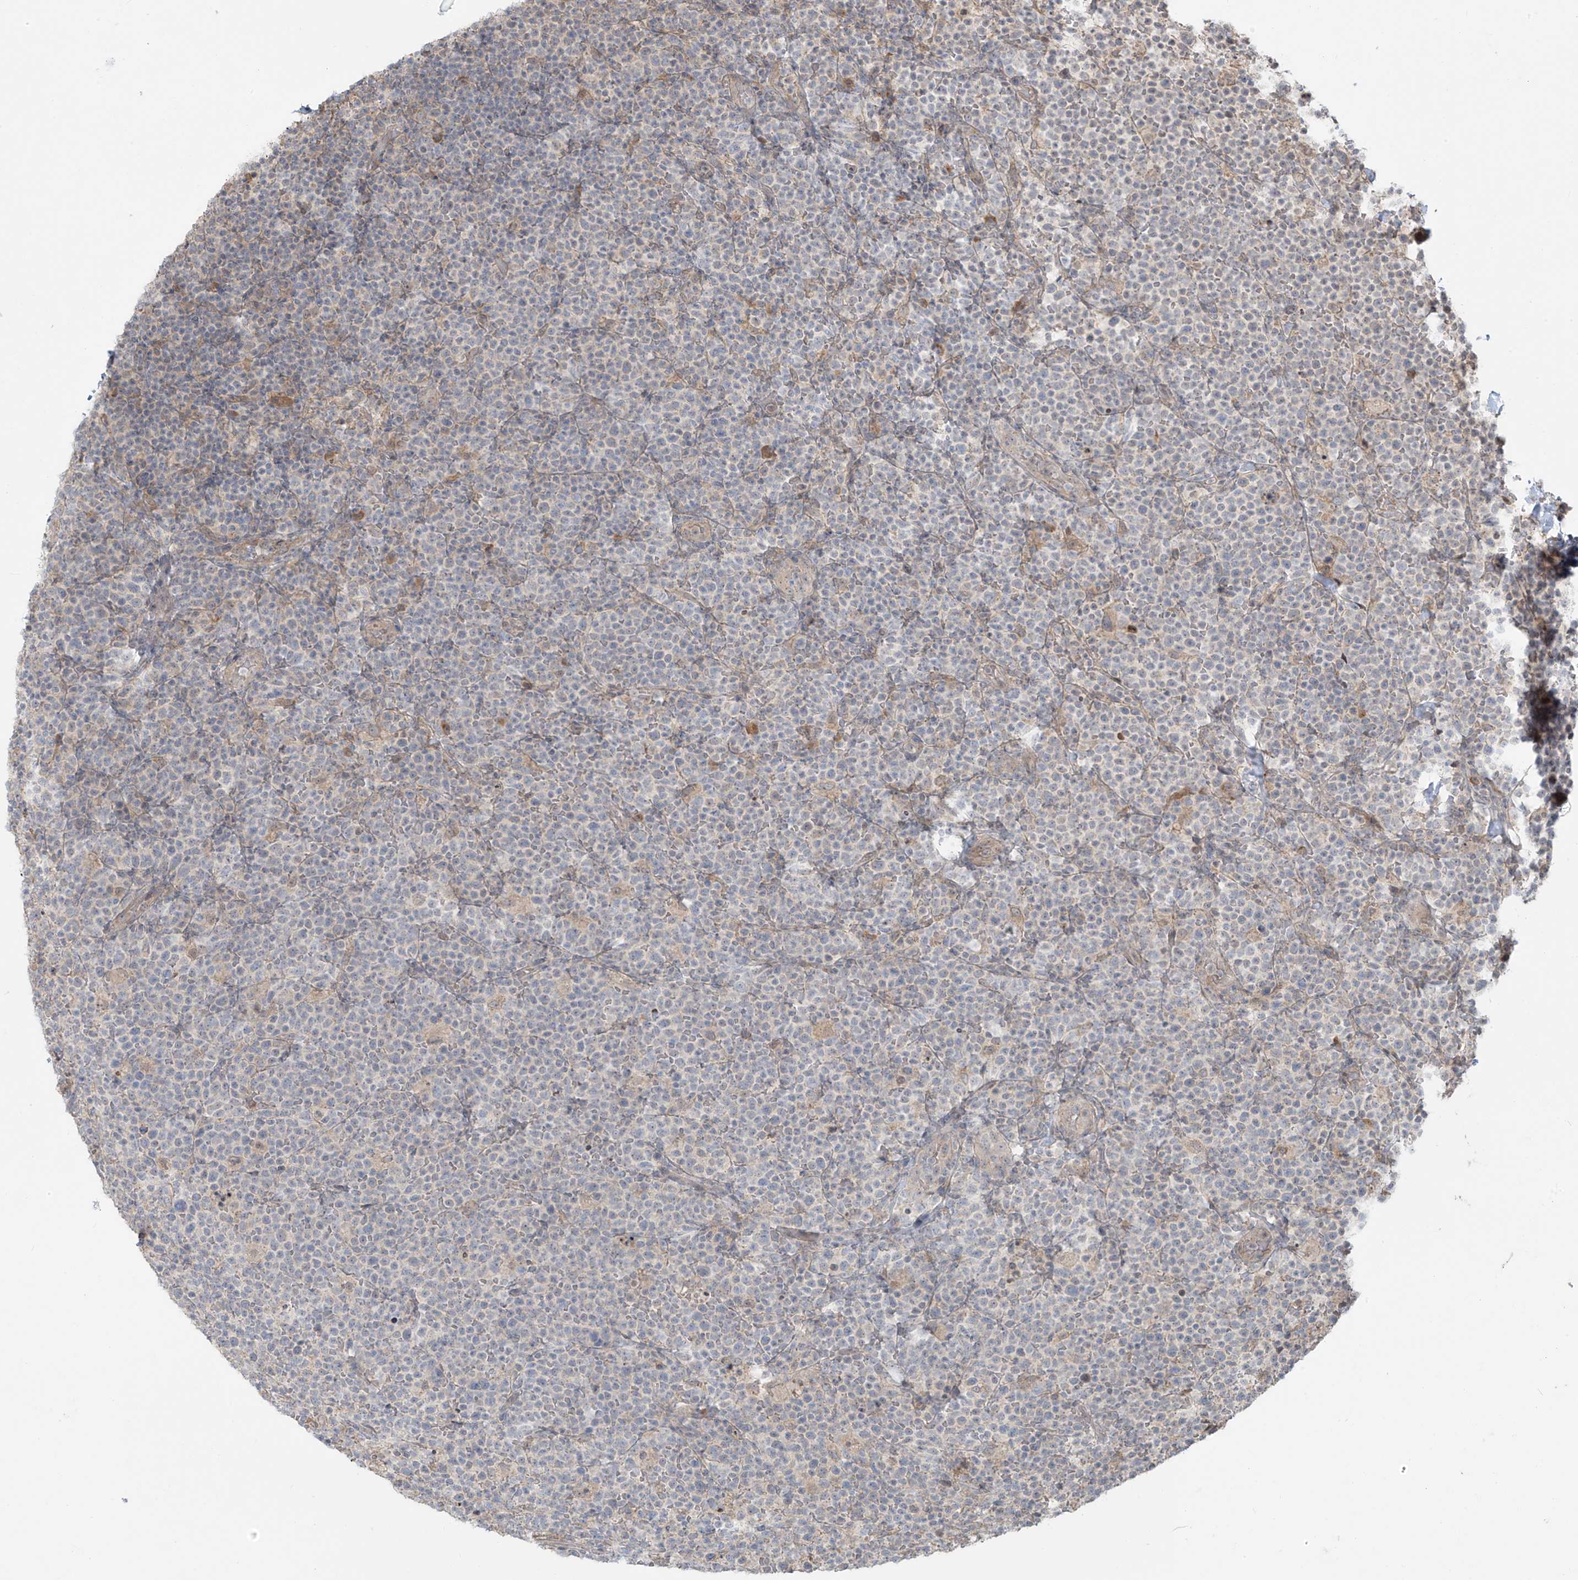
{"staining": {"intensity": "negative", "quantity": "none", "location": "none"}, "tissue": "lymphoma", "cell_type": "Tumor cells", "image_type": "cancer", "snomed": [{"axis": "morphology", "description": "Malignant lymphoma, non-Hodgkin's type, High grade"}, {"axis": "topography", "description": "Lymph node"}], "caption": "Immunohistochemical staining of human high-grade malignant lymphoma, non-Hodgkin's type displays no significant expression in tumor cells. (Immunohistochemistry, brightfield microscopy, high magnification).", "gene": "PLEKHM3", "patient": {"sex": "male", "age": 61}}